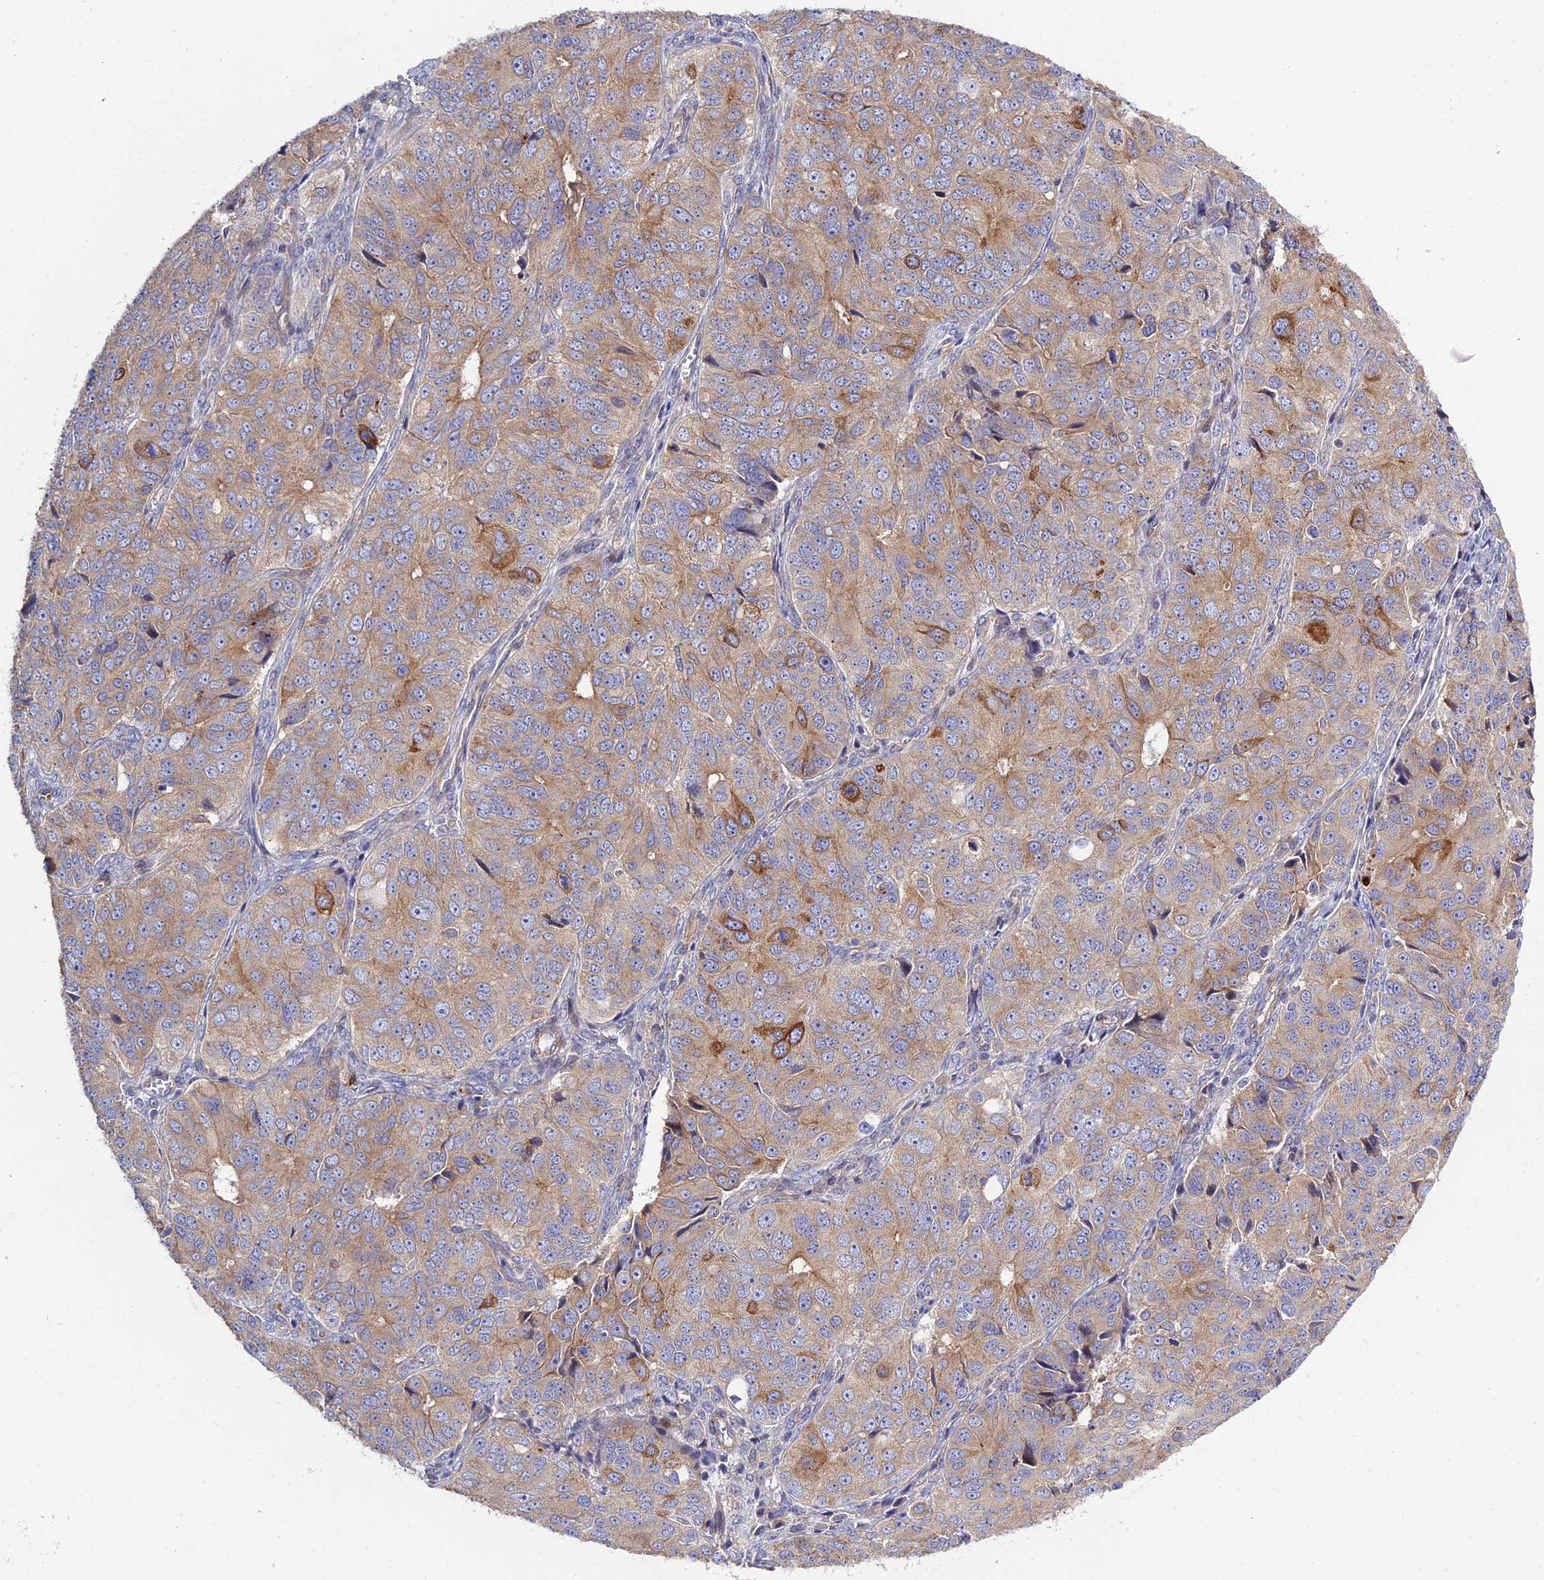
{"staining": {"intensity": "moderate", "quantity": "25%-75%", "location": "cytoplasmic/membranous"}, "tissue": "ovarian cancer", "cell_type": "Tumor cells", "image_type": "cancer", "snomed": [{"axis": "morphology", "description": "Carcinoma, endometroid"}, {"axis": "topography", "description": "Ovary"}], "caption": "Human endometroid carcinoma (ovarian) stained with a protein marker displays moderate staining in tumor cells.", "gene": "ARL6IP1", "patient": {"sex": "female", "age": 51}}